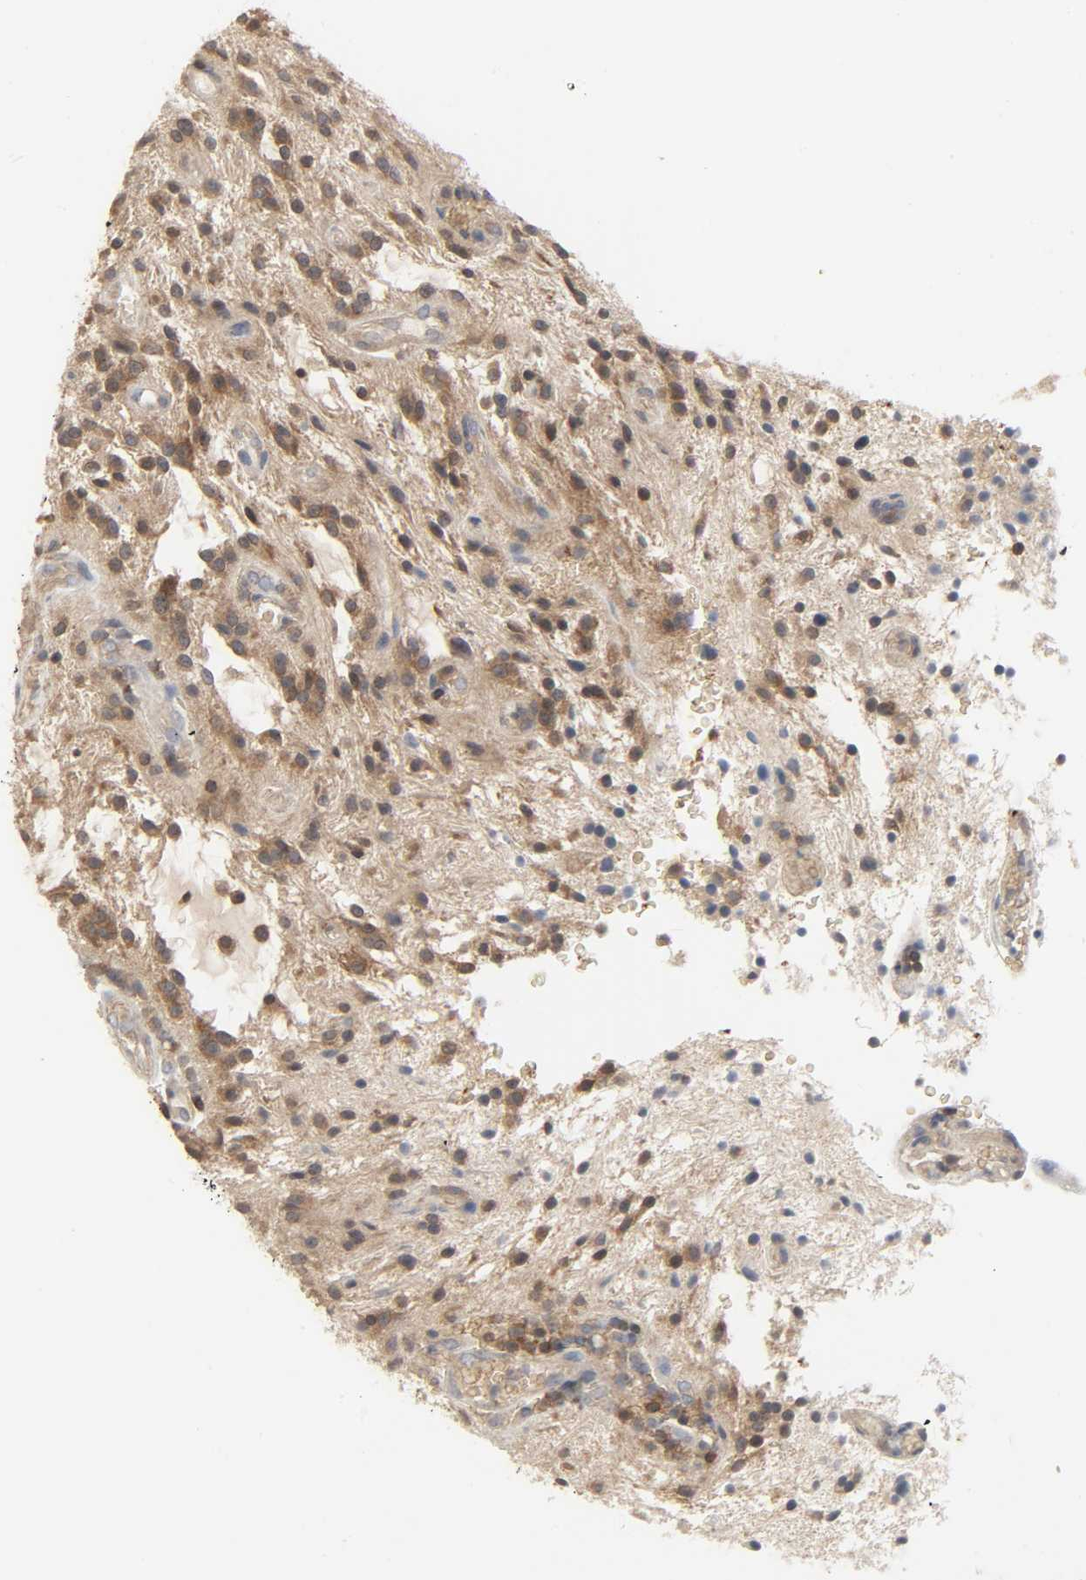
{"staining": {"intensity": "strong", "quantity": ">75%", "location": "cytoplasmic/membranous,nuclear"}, "tissue": "glioma", "cell_type": "Tumor cells", "image_type": "cancer", "snomed": [{"axis": "morphology", "description": "Glioma, malignant, NOS"}, {"axis": "topography", "description": "Cerebellum"}], "caption": "DAB (3,3'-diaminobenzidine) immunohistochemical staining of glioma (malignant) exhibits strong cytoplasmic/membranous and nuclear protein positivity in about >75% of tumor cells.", "gene": "PLEKHA2", "patient": {"sex": "female", "age": 10}}